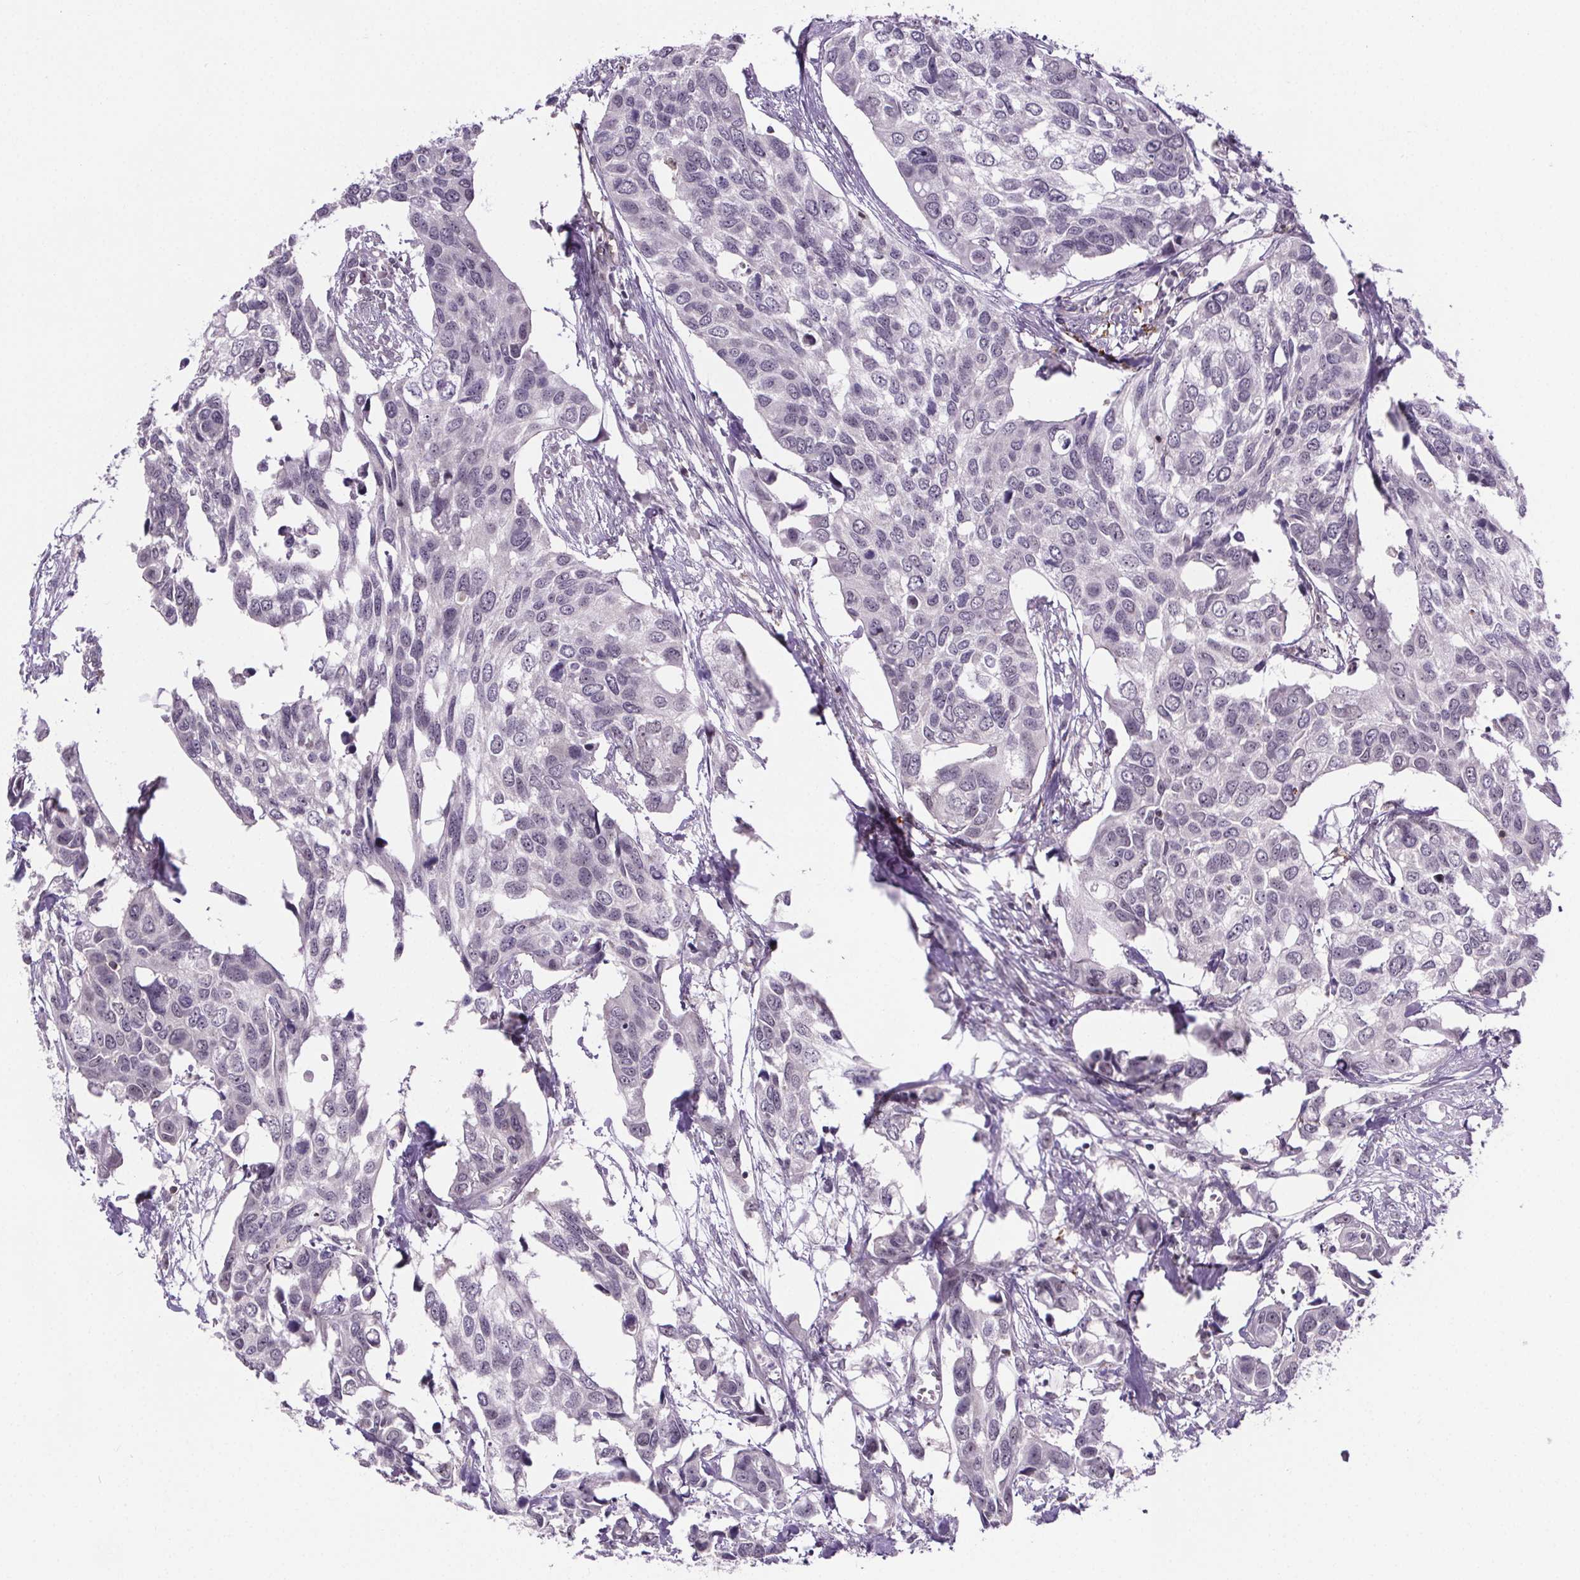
{"staining": {"intensity": "negative", "quantity": "none", "location": "none"}, "tissue": "urothelial cancer", "cell_type": "Tumor cells", "image_type": "cancer", "snomed": [{"axis": "morphology", "description": "Urothelial carcinoma, High grade"}, {"axis": "topography", "description": "Urinary bladder"}], "caption": "Tumor cells are negative for protein expression in human urothelial cancer.", "gene": "TTC12", "patient": {"sex": "male", "age": 60}}